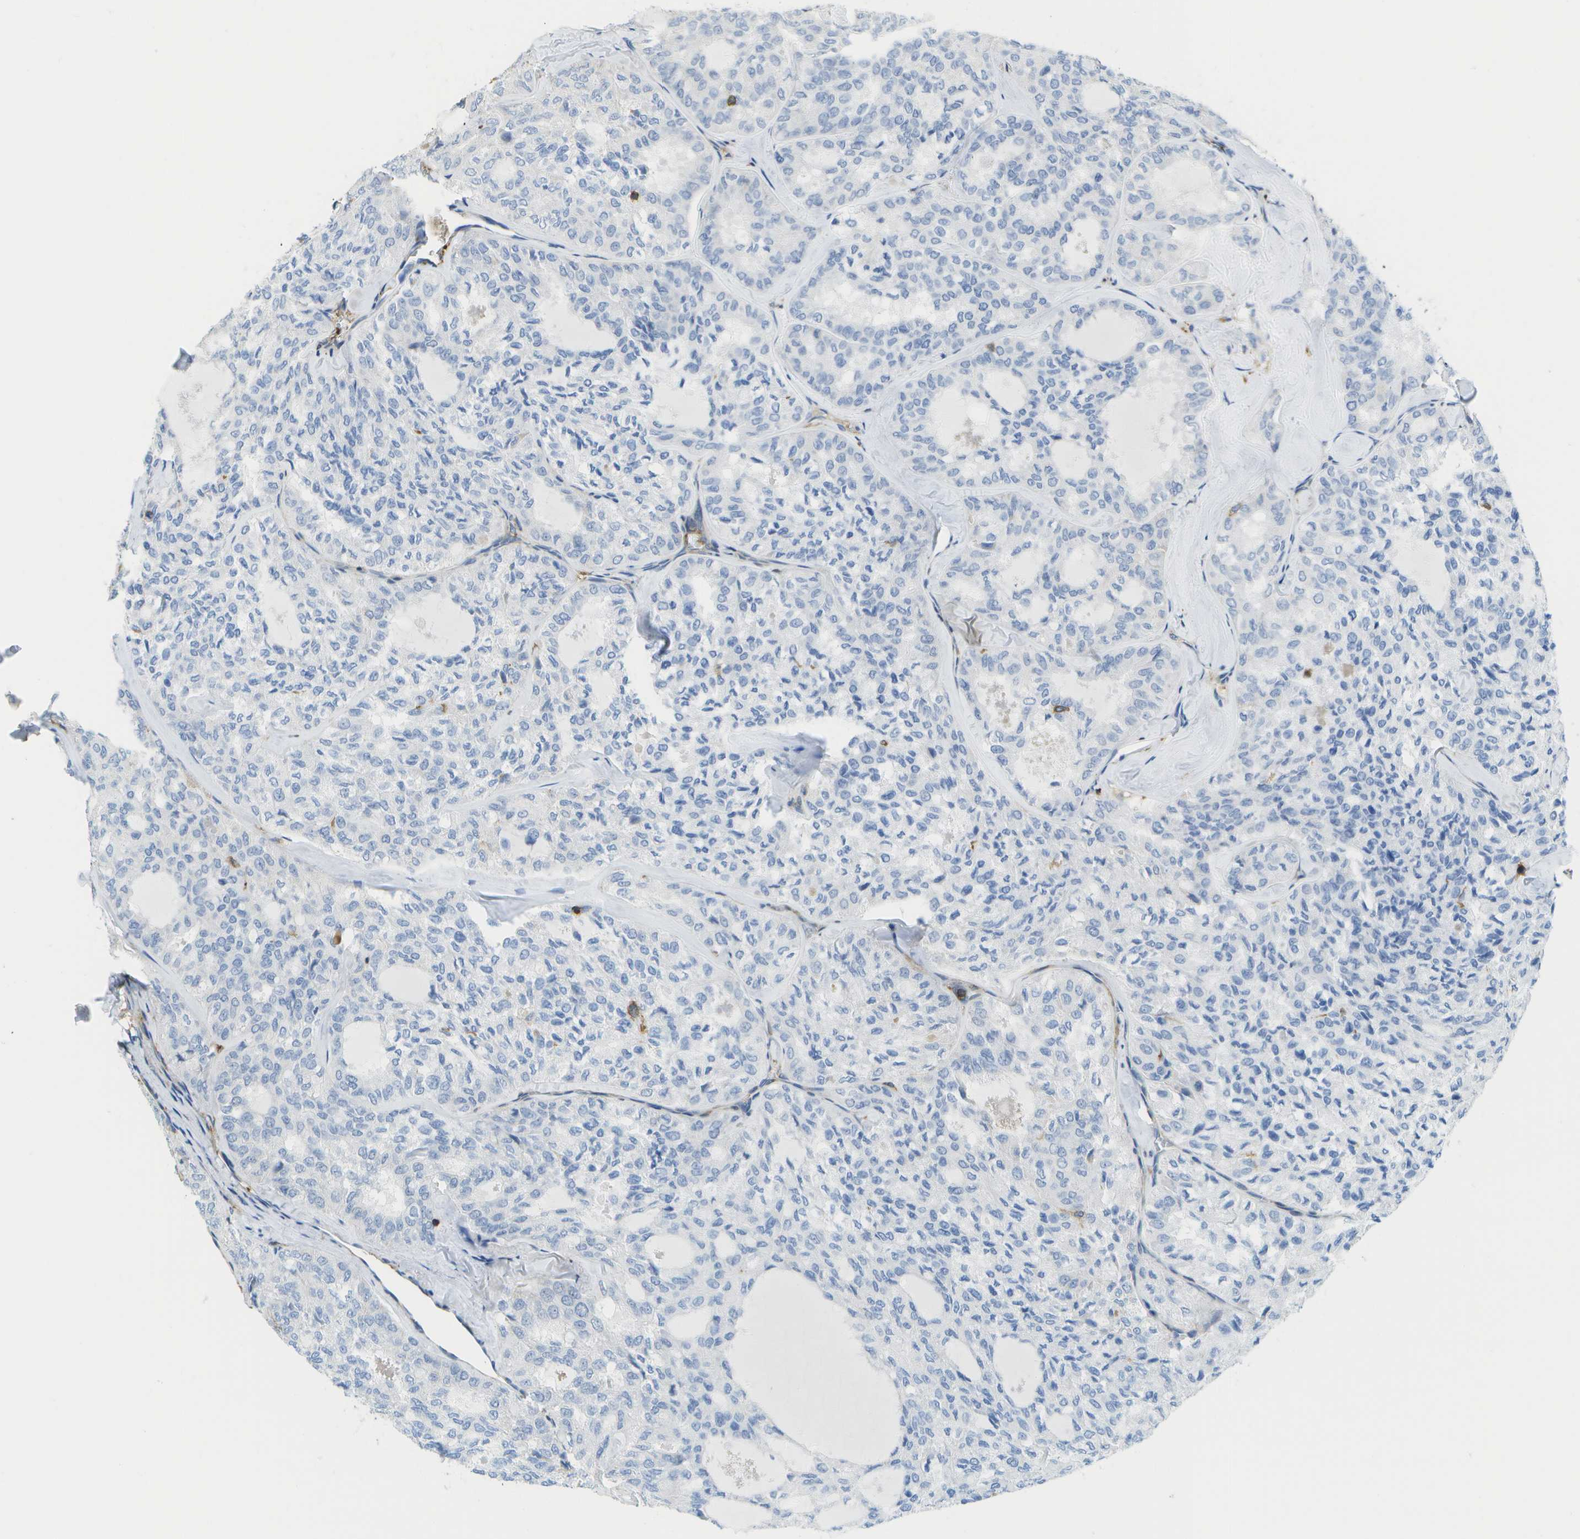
{"staining": {"intensity": "negative", "quantity": "none", "location": "none"}, "tissue": "thyroid cancer", "cell_type": "Tumor cells", "image_type": "cancer", "snomed": [{"axis": "morphology", "description": "Follicular adenoma carcinoma, NOS"}, {"axis": "topography", "description": "Thyroid gland"}], "caption": "Tumor cells are negative for brown protein staining in thyroid cancer (follicular adenoma carcinoma).", "gene": "RCSD1", "patient": {"sex": "male", "age": 75}}